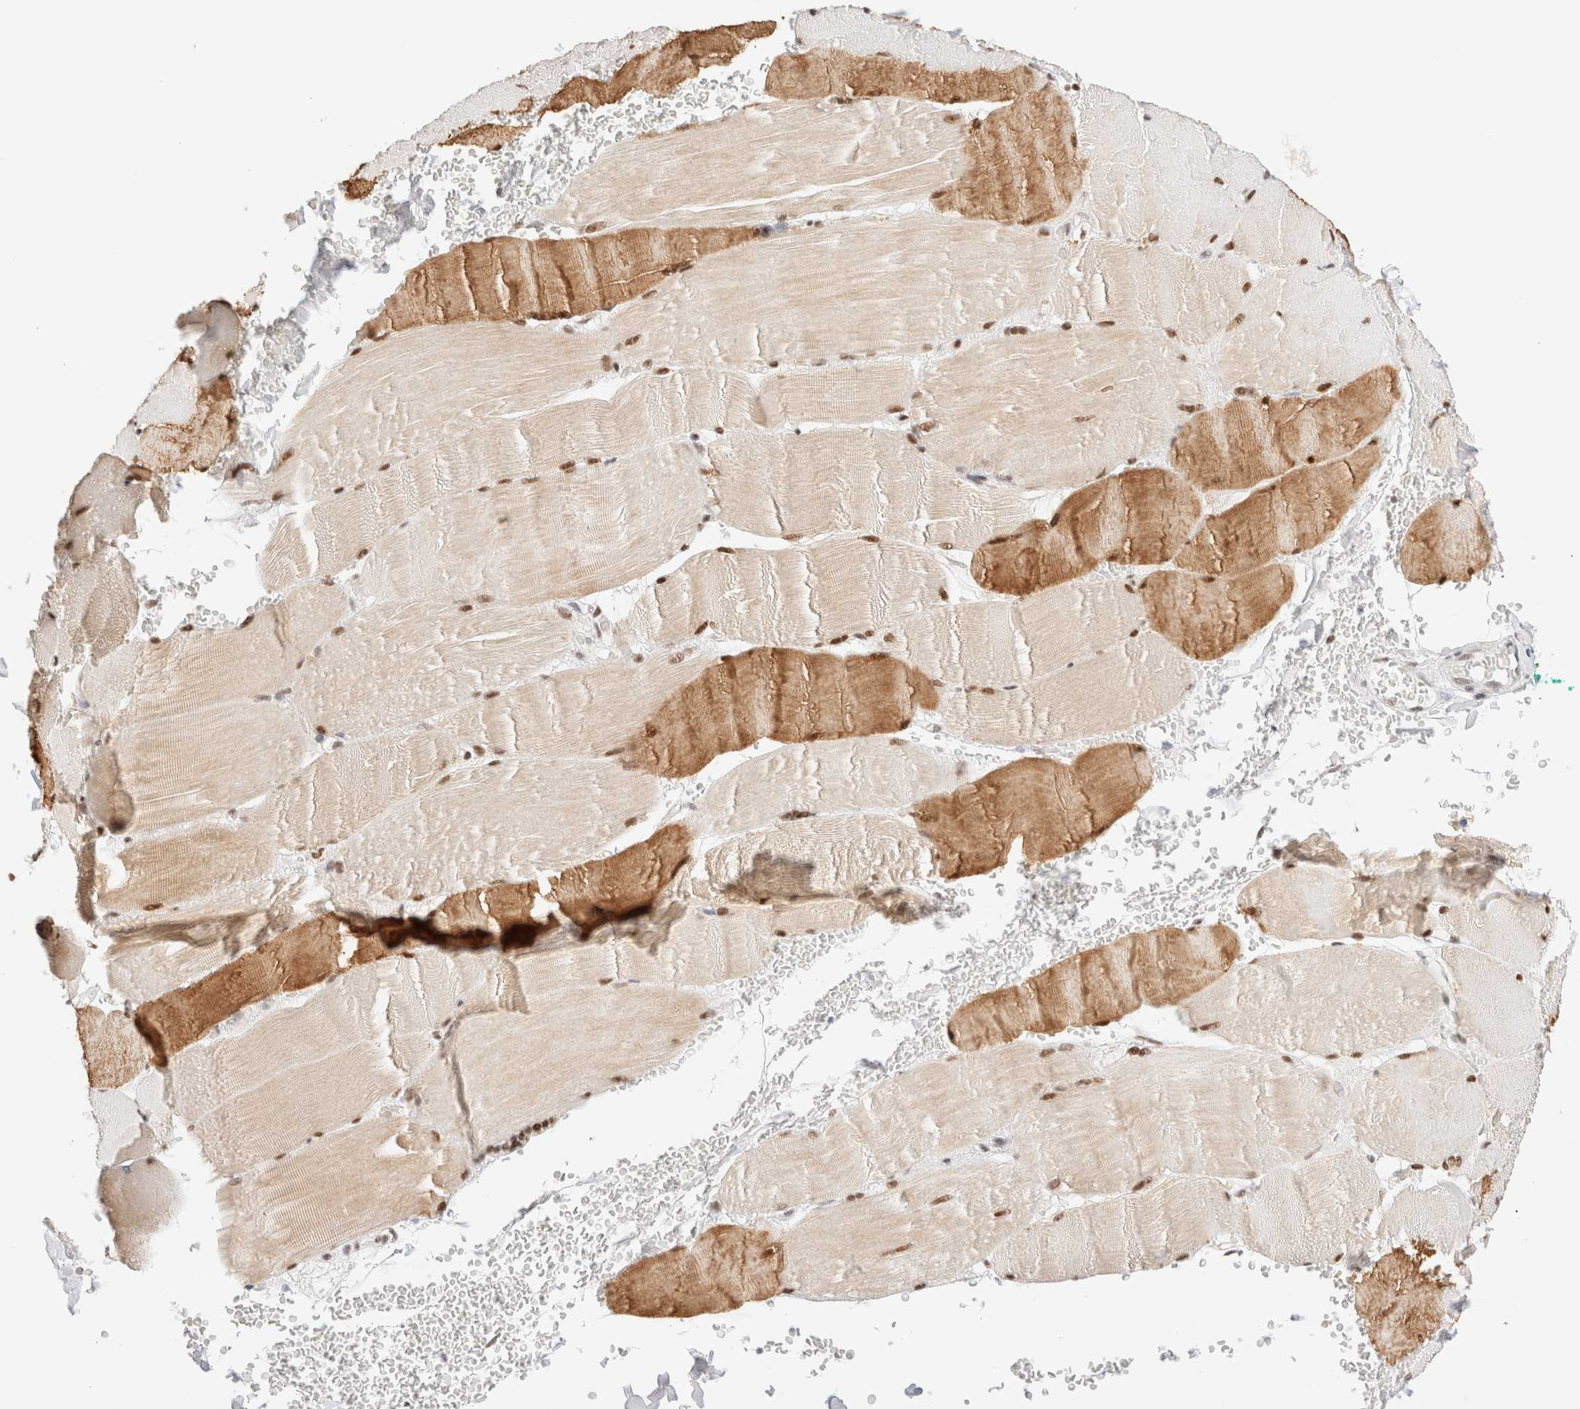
{"staining": {"intensity": "moderate", "quantity": ">75%", "location": "cytoplasmic/membranous,nuclear"}, "tissue": "skeletal muscle", "cell_type": "Myocytes", "image_type": "normal", "snomed": [{"axis": "morphology", "description": "Normal tissue, NOS"}, {"axis": "topography", "description": "Skin"}, {"axis": "topography", "description": "Skeletal muscle"}], "caption": "Myocytes demonstrate medium levels of moderate cytoplasmic/membranous,nuclear expression in approximately >75% of cells in unremarkable human skeletal muscle.", "gene": "ZNF282", "patient": {"sex": "male", "age": 83}}